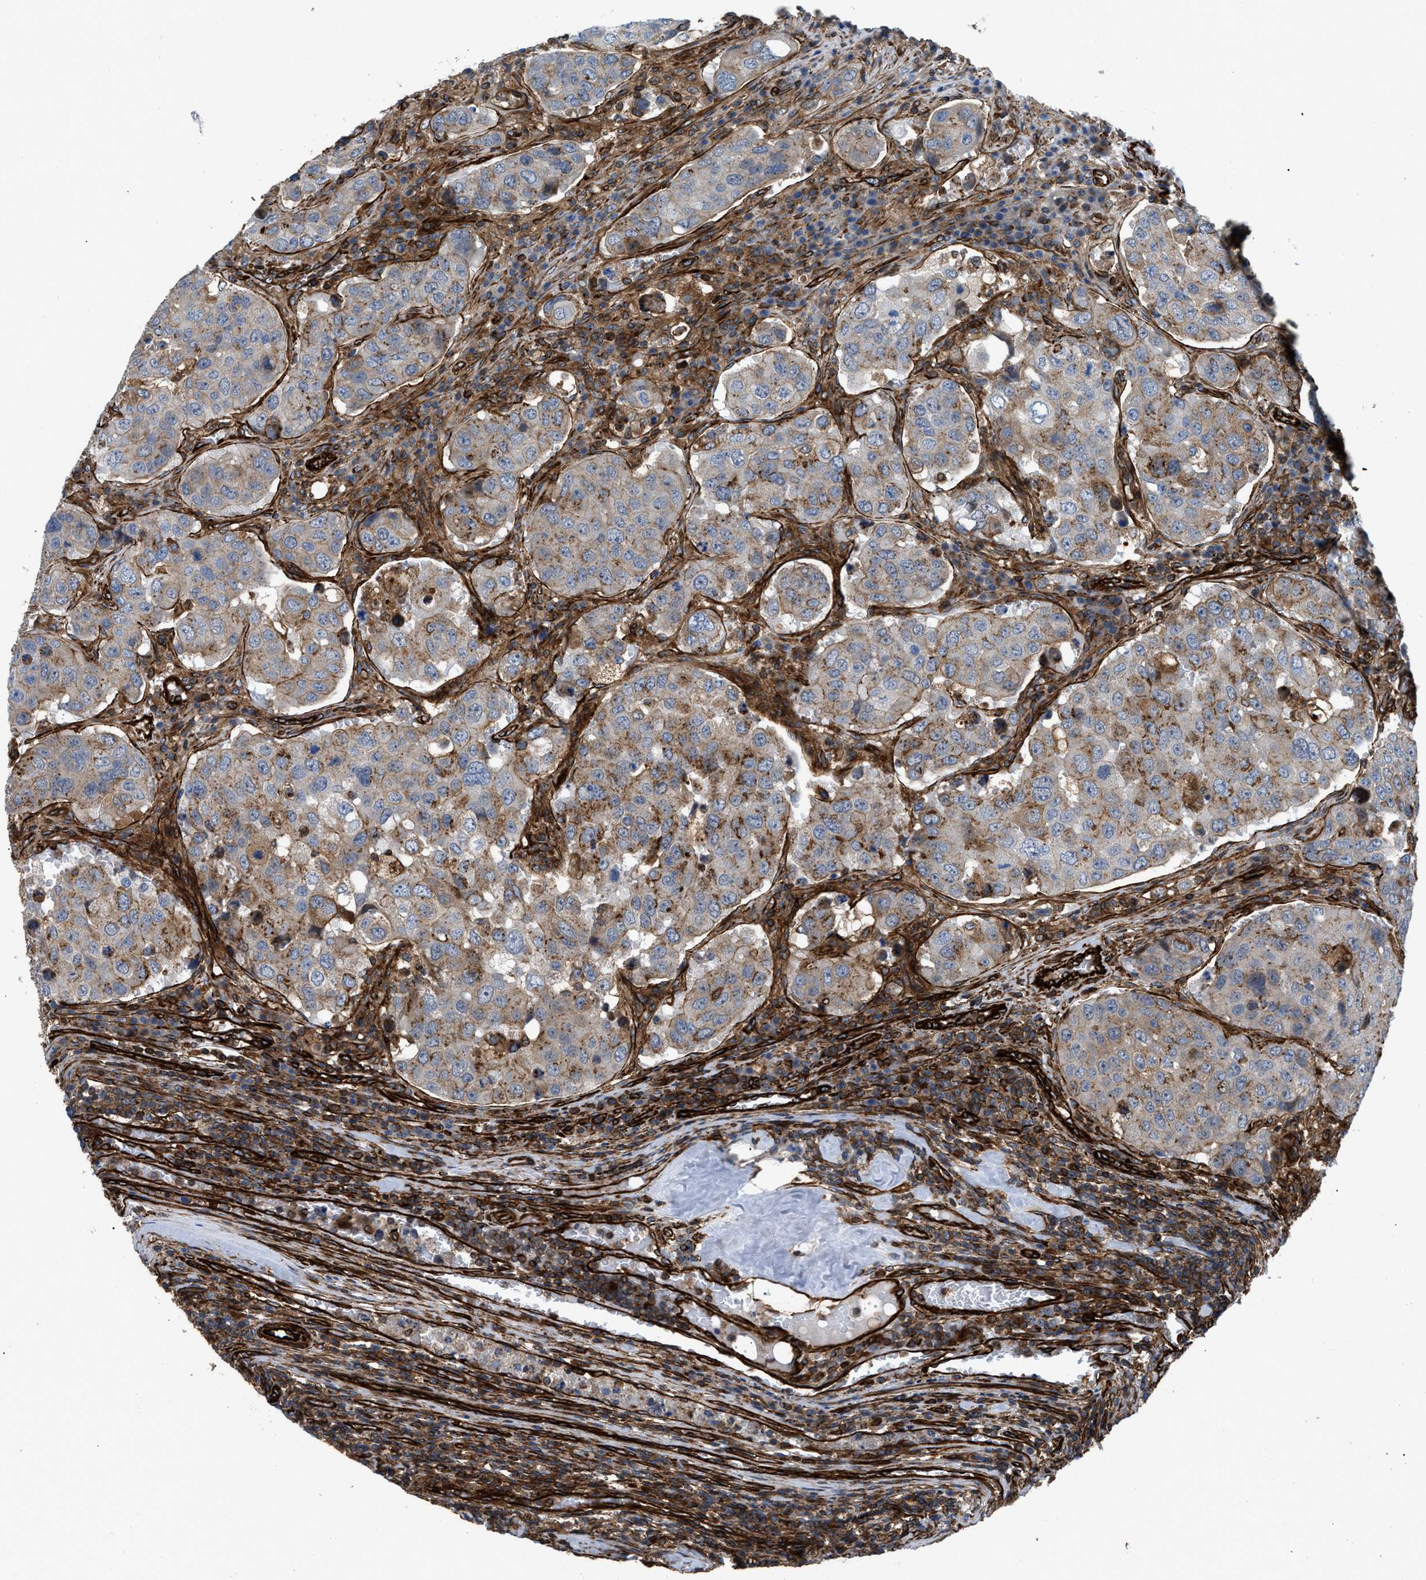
{"staining": {"intensity": "moderate", "quantity": "25%-75%", "location": "cytoplasmic/membranous"}, "tissue": "urothelial cancer", "cell_type": "Tumor cells", "image_type": "cancer", "snomed": [{"axis": "morphology", "description": "Urothelial carcinoma, High grade"}, {"axis": "topography", "description": "Lymph node"}, {"axis": "topography", "description": "Urinary bladder"}], "caption": "High-grade urothelial carcinoma tissue reveals moderate cytoplasmic/membranous positivity in about 25%-75% of tumor cells, visualized by immunohistochemistry.", "gene": "PTPRE", "patient": {"sex": "male", "age": 51}}